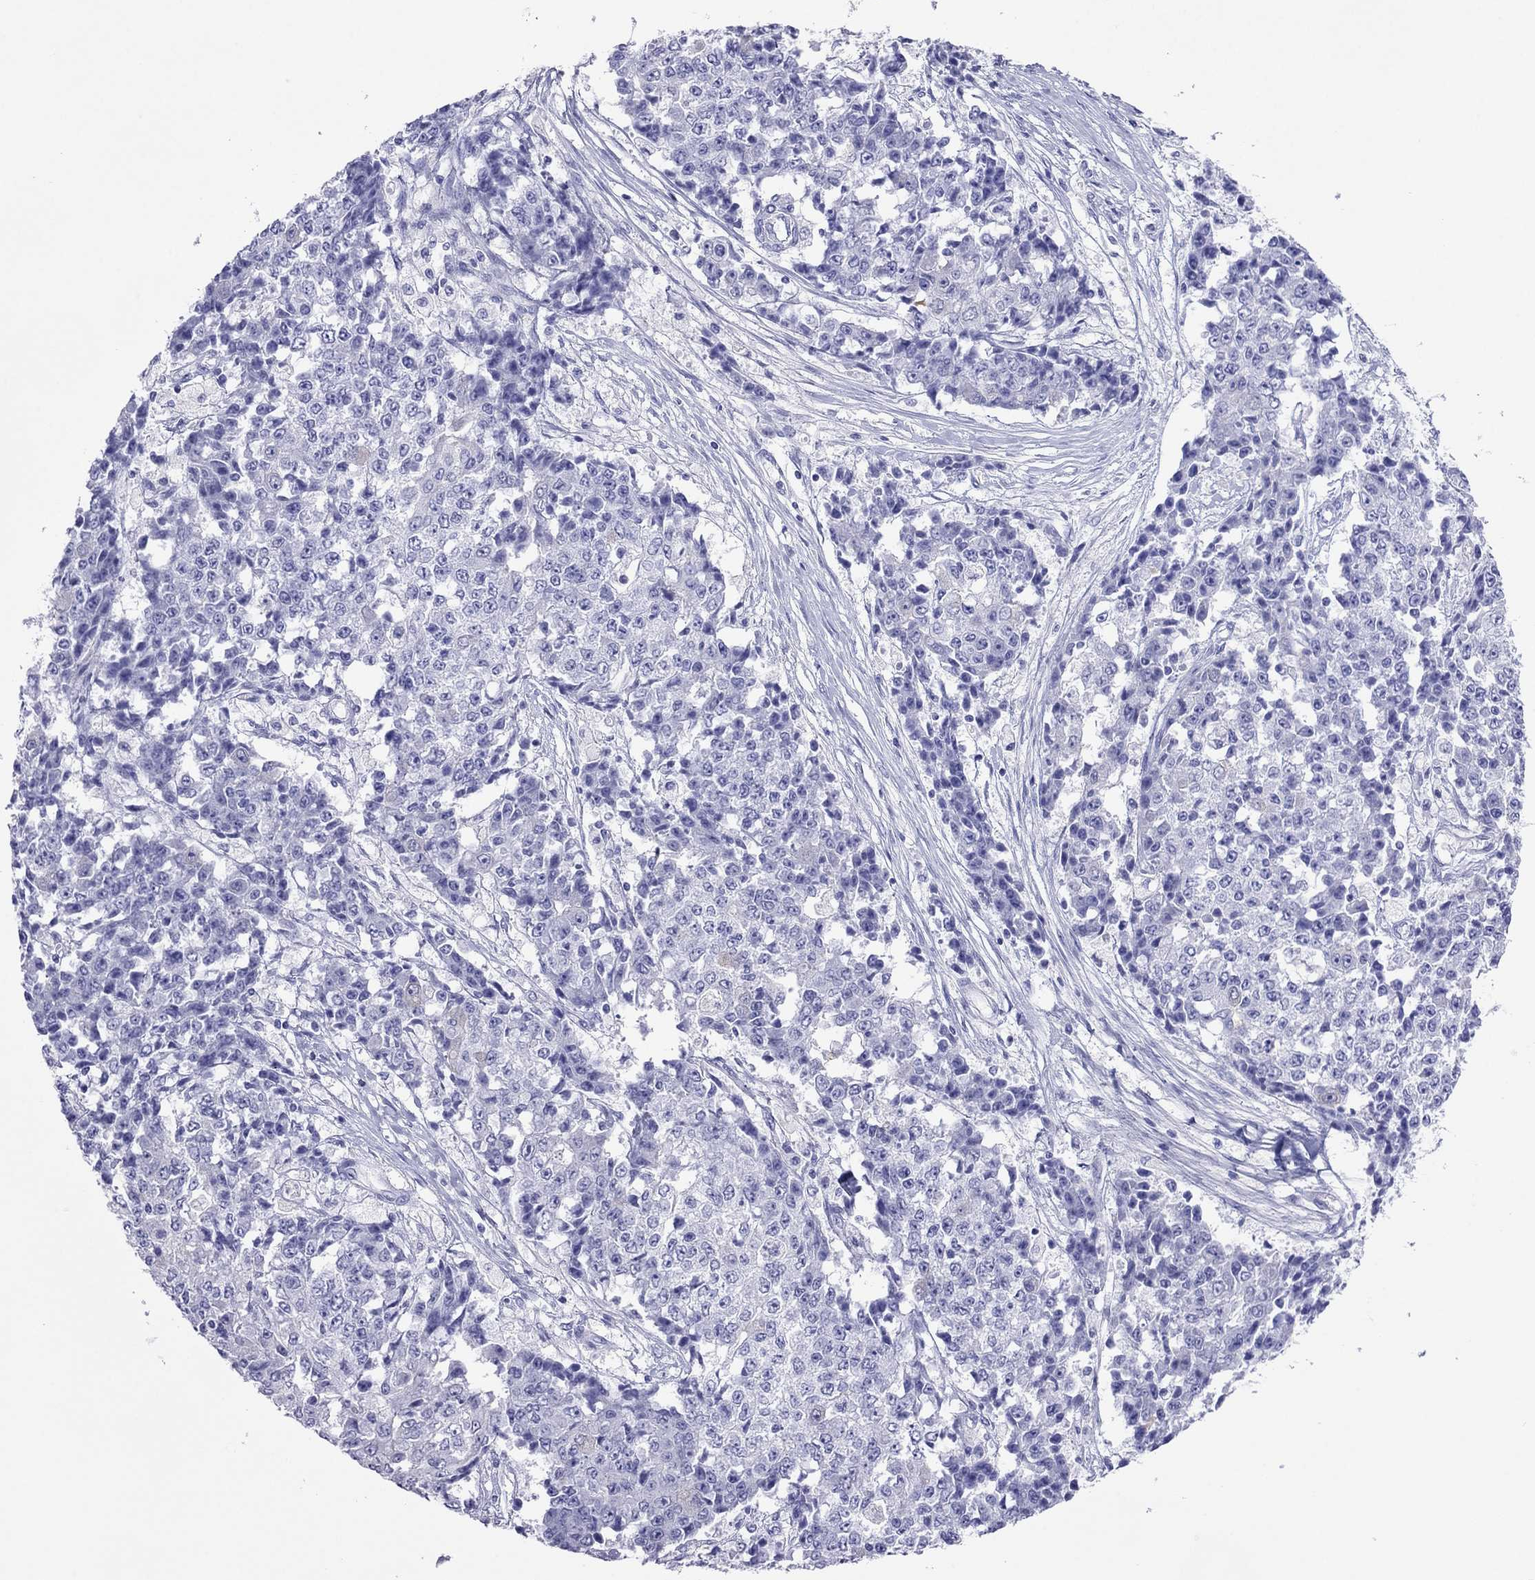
{"staining": {"intensity": "negative", "quantity": "none", "location": "none"}, "tissue": "ovarian cancer", "cell_type": "Tumor cells", "image_type": "cancer", "snomed": [{"axis": "morphology", "description": "Carcinoma, endometroid"}, {"axis": "topography", "description": "Ovary"}], "caption": "IHC histopathology image of ovarian endometroid carcinoma stained for a protein (brown), which reveals no expression in tumor cells.", "gene": "PCDHA6", "patient": {"sex": "female", "age": 42}}